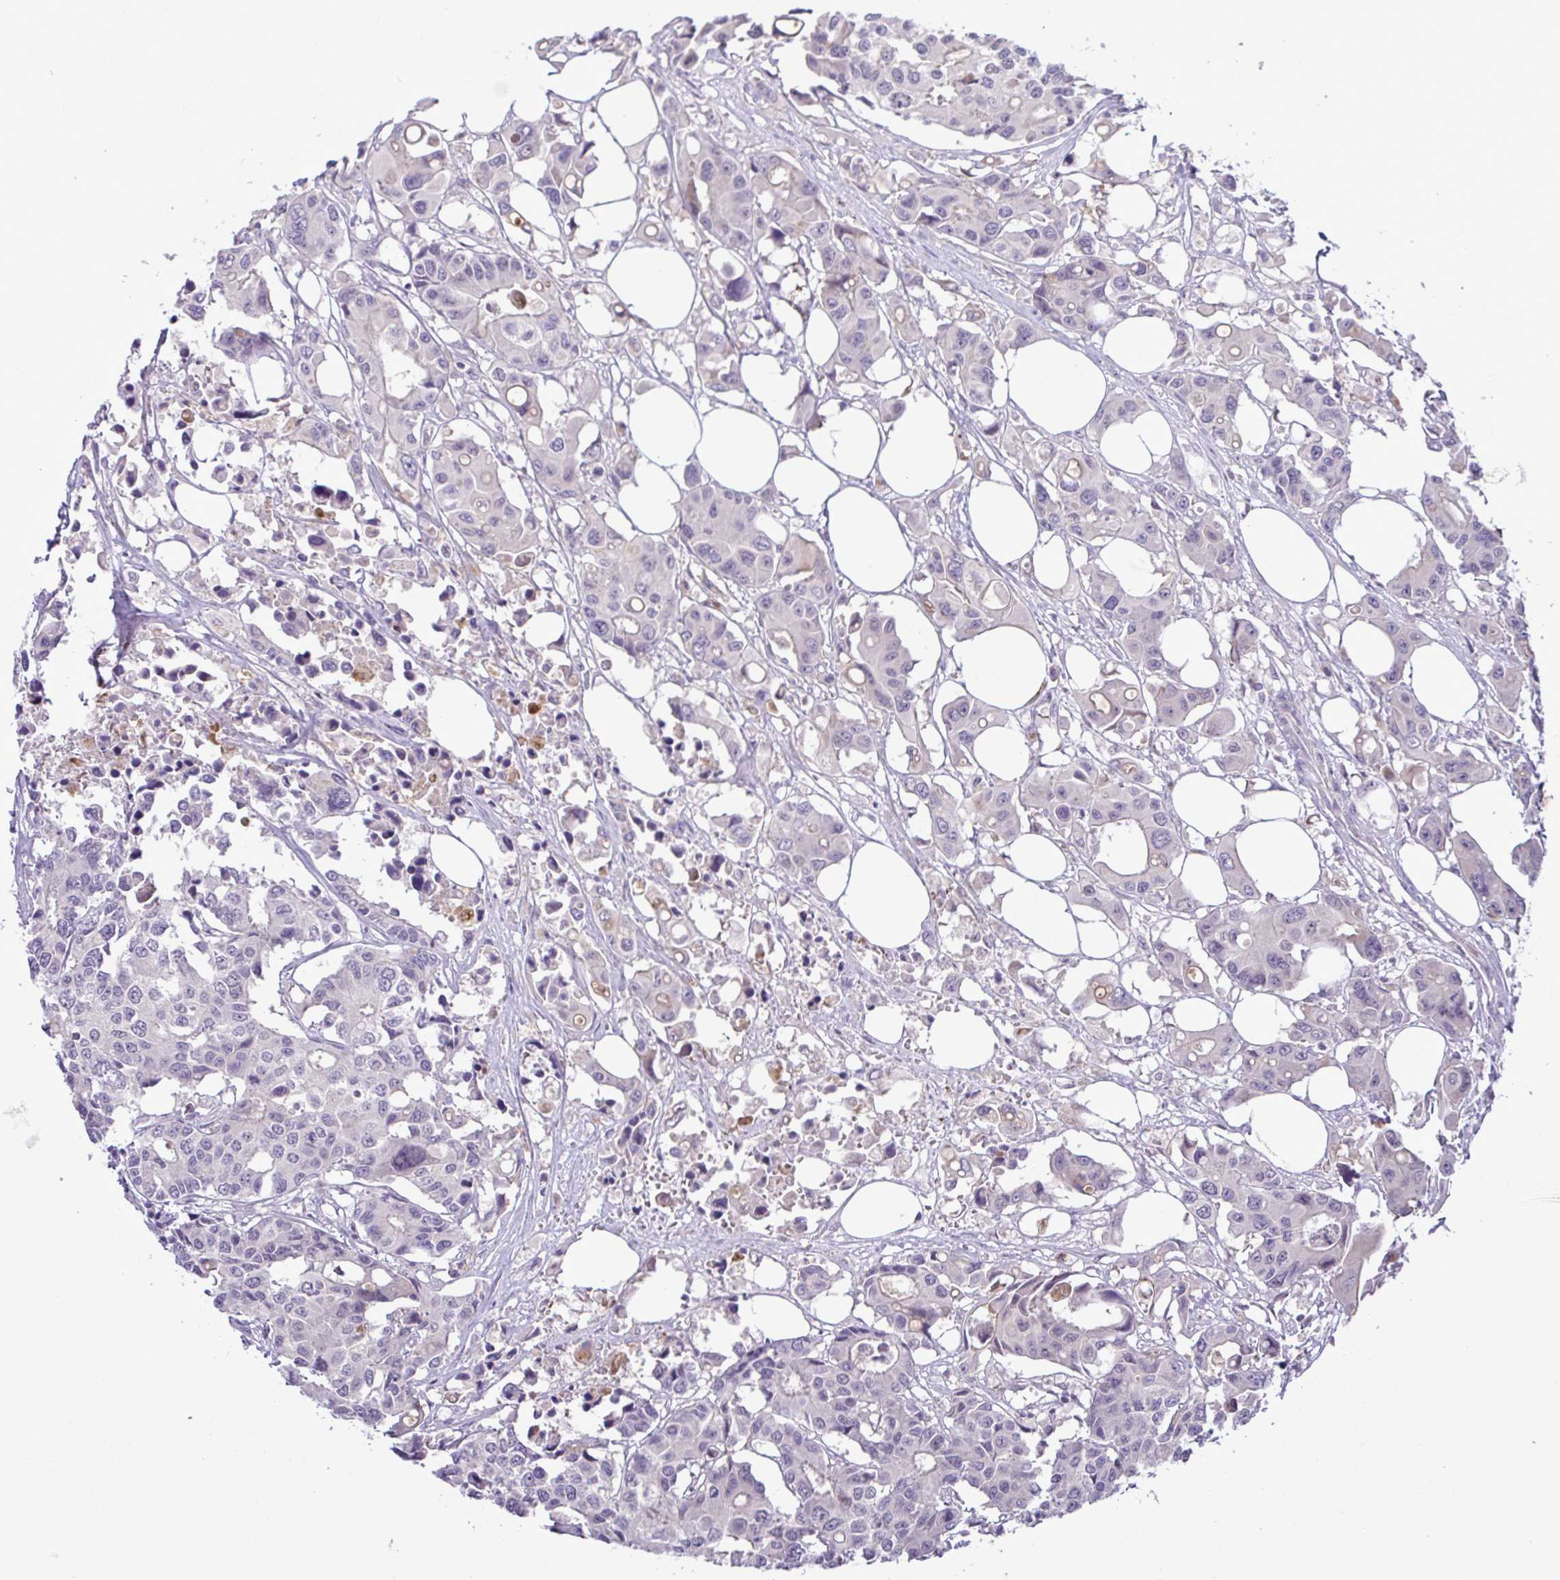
{"staining": {"intensity": "negative", "quantity": "none", "location": "none"}, "tissue": "colorectal cancer", "cell_type": "Tumor cells", "image_type": "cancer", "snomed": [{"axis": "morphology", "description": "Adenocarcinoma, NOS"}, {"axis": "topography", "description": "Colon"}], "caption": "A high-resolution image shows immunohistochemistry staining of adenocarcinoma (colorectal), which displays no significant positivity in tumor cells. (DAB (3,3'-diaminobenzidine) immunohistochemistry (IHC) with hematoxylin counter stain).", "gene": "SYNPO2L", "patient": {"sex": "male", "age": 77}}